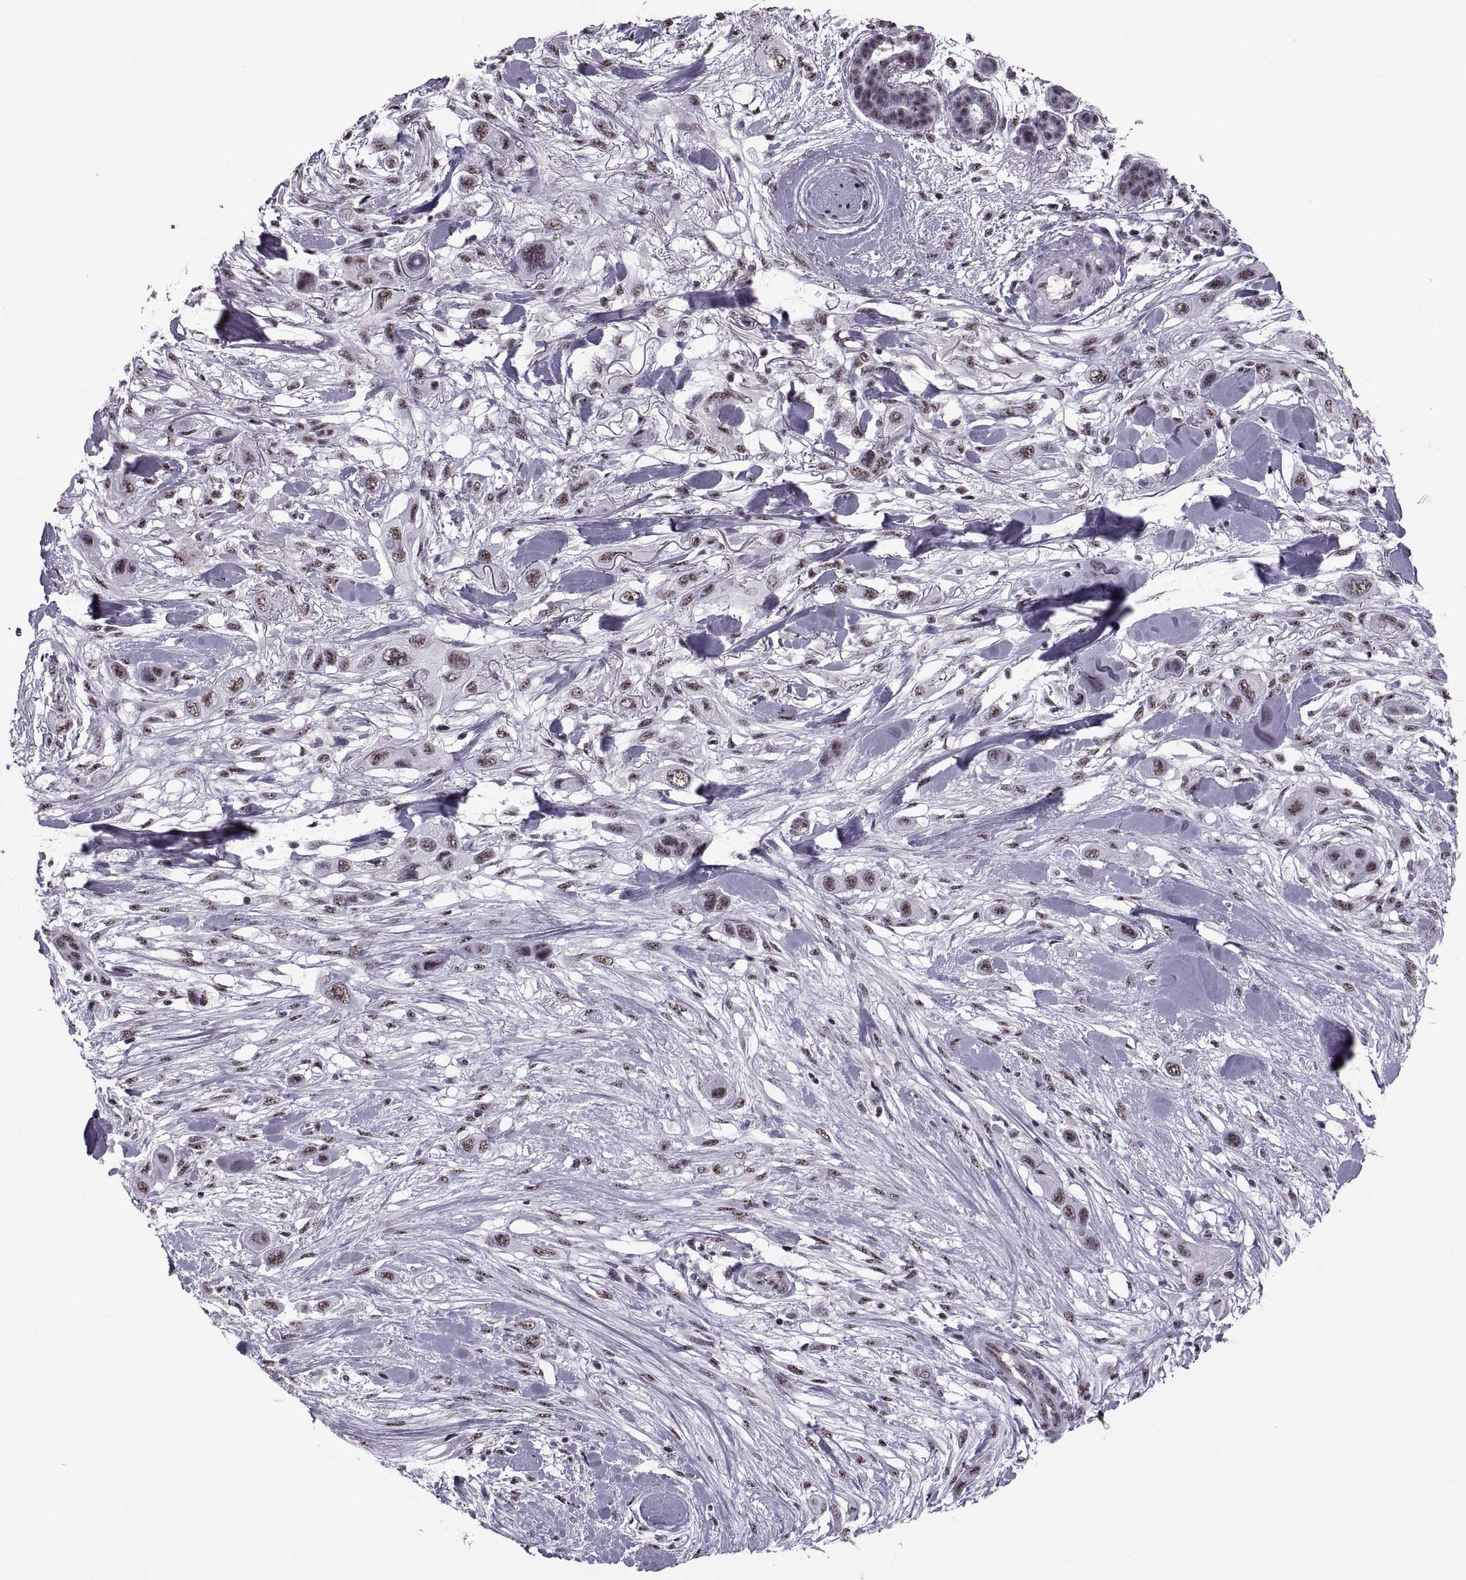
{"staining": {"intensity": "weak", "quantity": ">75%", "location": "nuclear"}, "tissue": "skin cancer", "cell_type": "Tumor cells", "image_type": "cancer", "snomed": [{"axis": "morphology", "description": "Squamous cell carcinoma, NOS"}, {"axis": "topography", "description": "Skin"}], "caption": "A micrograph showing weak nuclear expression in approximately >75% of tumor cells in skin cancer (squamous cell carcinoma), as visualized by brown immunohistochemical staining.", "gene": "MAGEA4", "patient": {"sex": "male", "age": 79}}